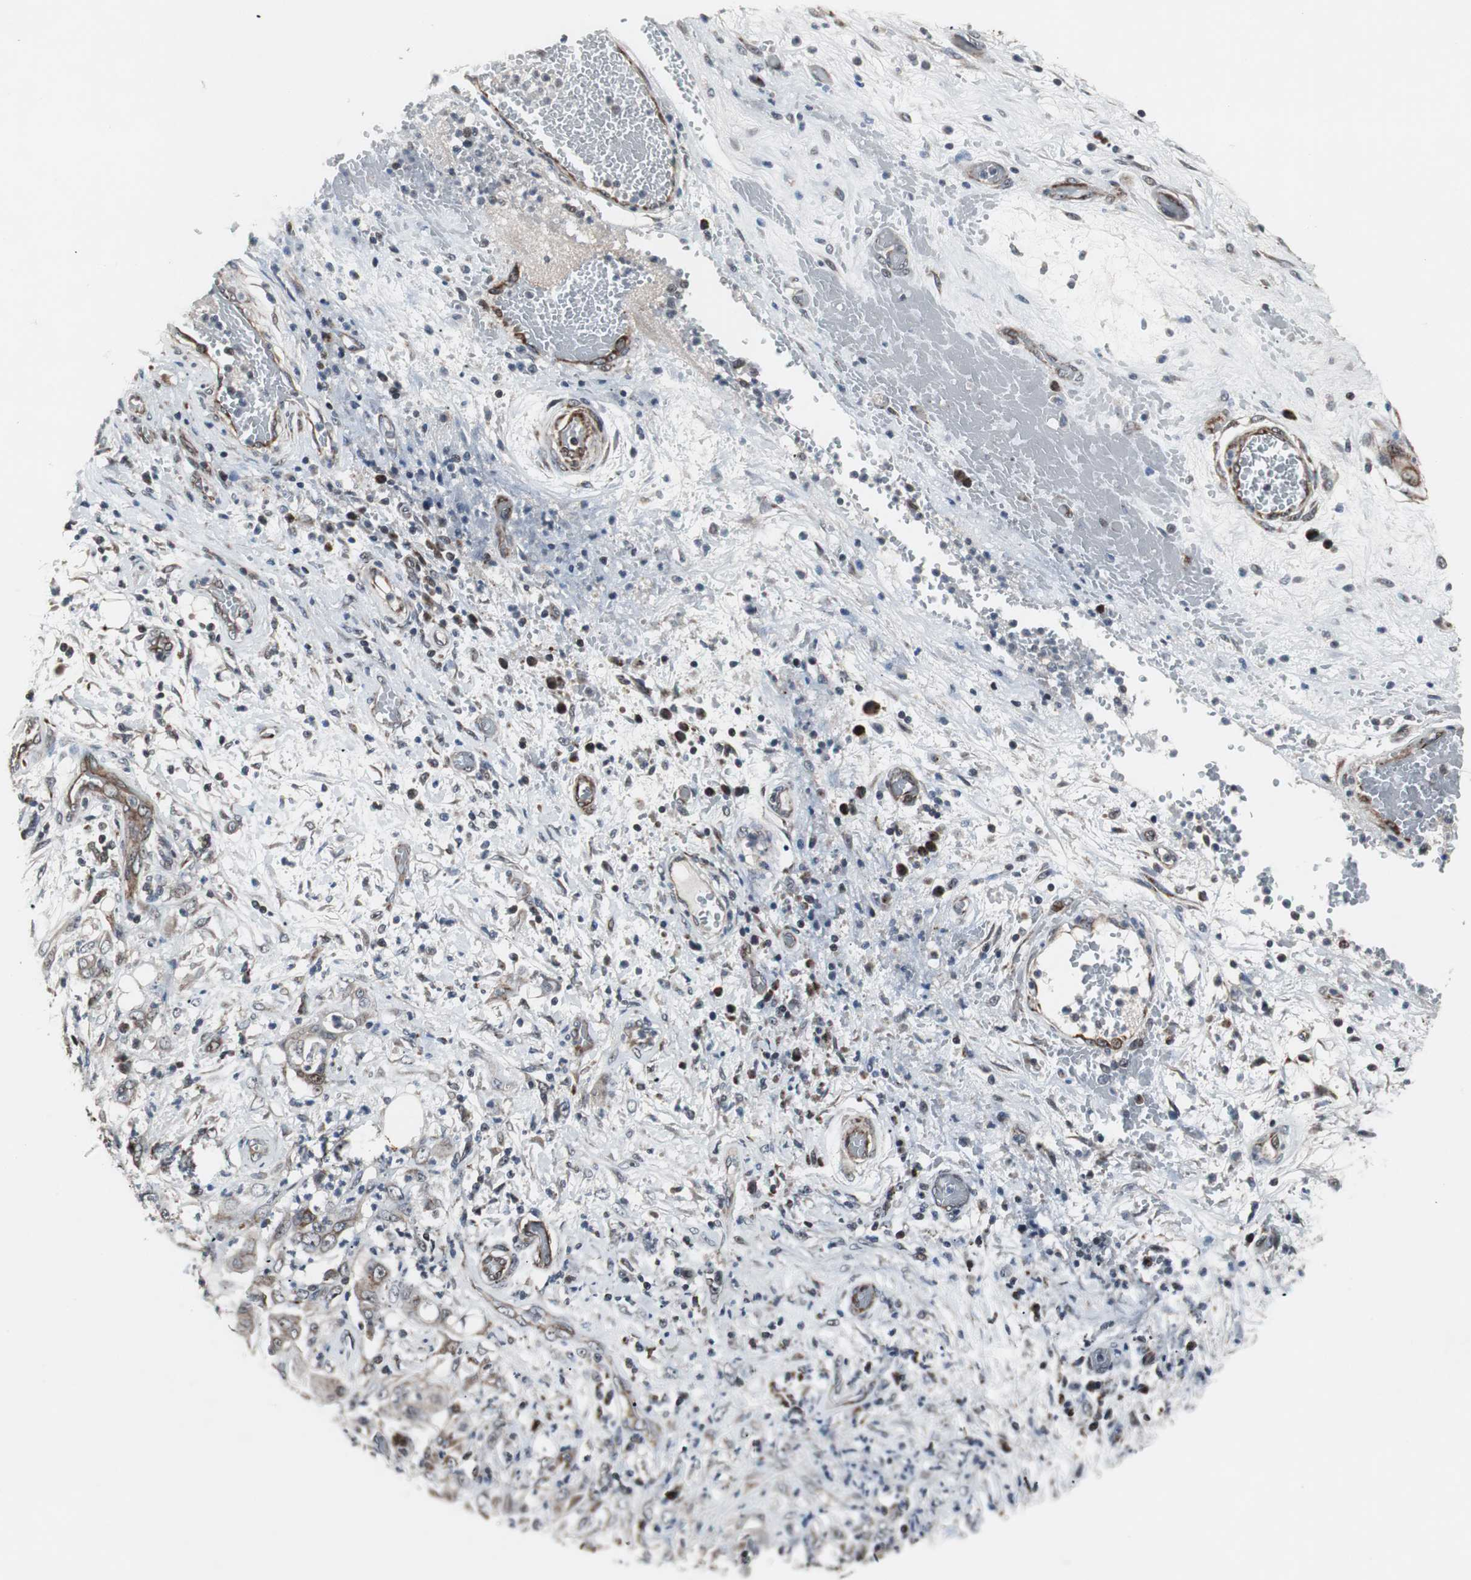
{"staining": {"intensity": "strong", "quantity": "25%-75%", "location": "cytoplasmic/membranous"}, "tissue": "stomach cancer", "cell_type": "Tumor cells", "image_type": "cancer", "snomed": [{"axis": "morphology", "description": "Adenocarcinoma, NOS"}, {"axis": "topography", "description": "Stomach"}], "caption": "Tumor cells display high levels of strong cytoplasmic/membranous expression in about 25%-75% of cells in human stomach cancer.", "gene": "MRPL40", "patient": {"sex": "female", "age": 73}}